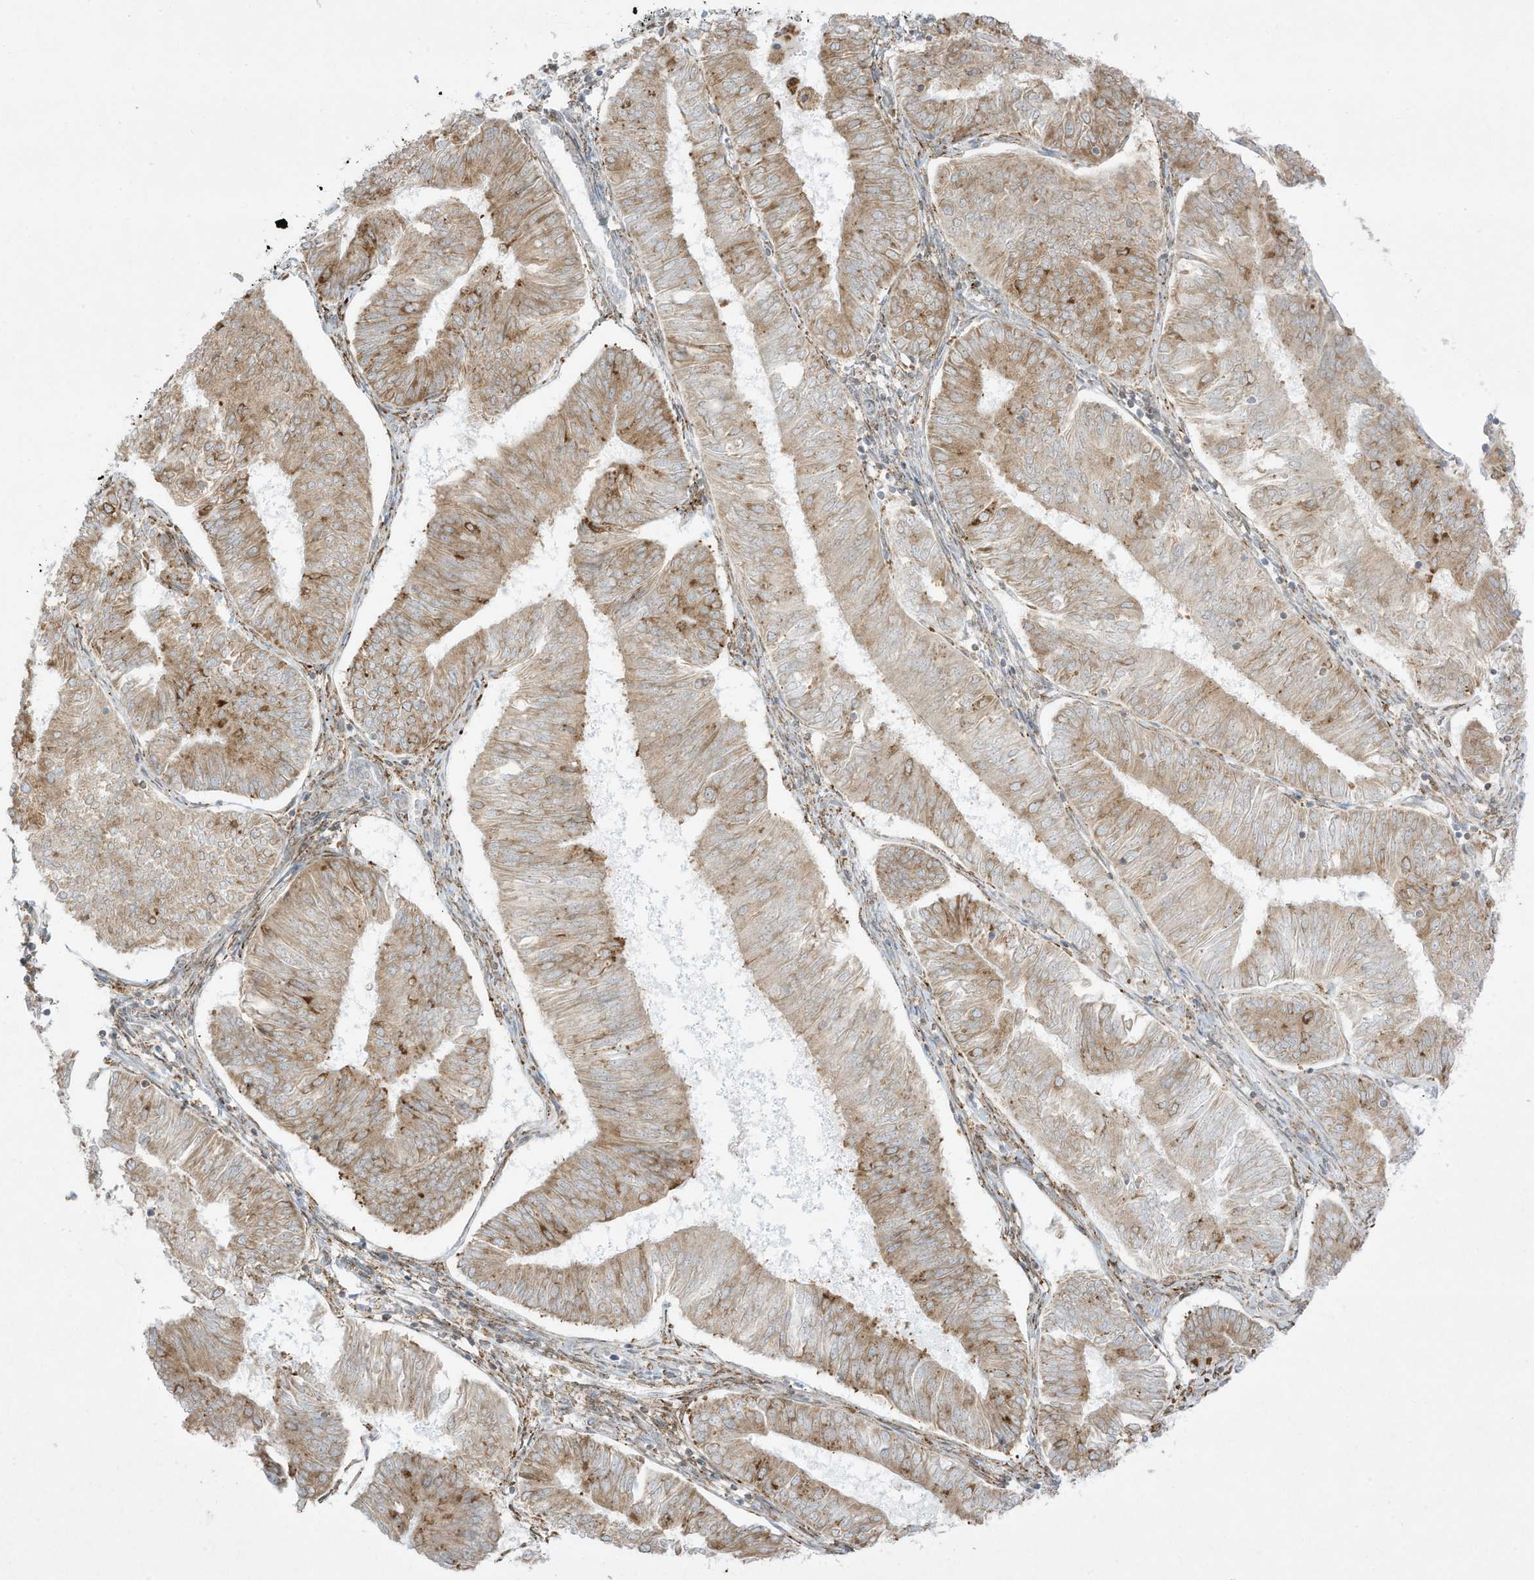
{"staining": {"intensity": "moderate", "quantity": "25%-75%", "location": "cytoplasmic/membranous"}, "tissue": "endometrial cancer", "cell_type": "Tumor cells", "image_type": "cancer", "snomed": [{"axis": "morphology", "description": "Adenocarcinoma, NOS"}, {"axis": "topography", "description": "Endometrium"}], "caption": "Moderate cytoplasmic/membranous staining for a protein is identified in approximately 25%-75% of tumor cells of adenocarcinoma (endometrial) using immunohistochemistry.", "gene": "PTK6", "patient": {"sex": "female", "age": 58}}